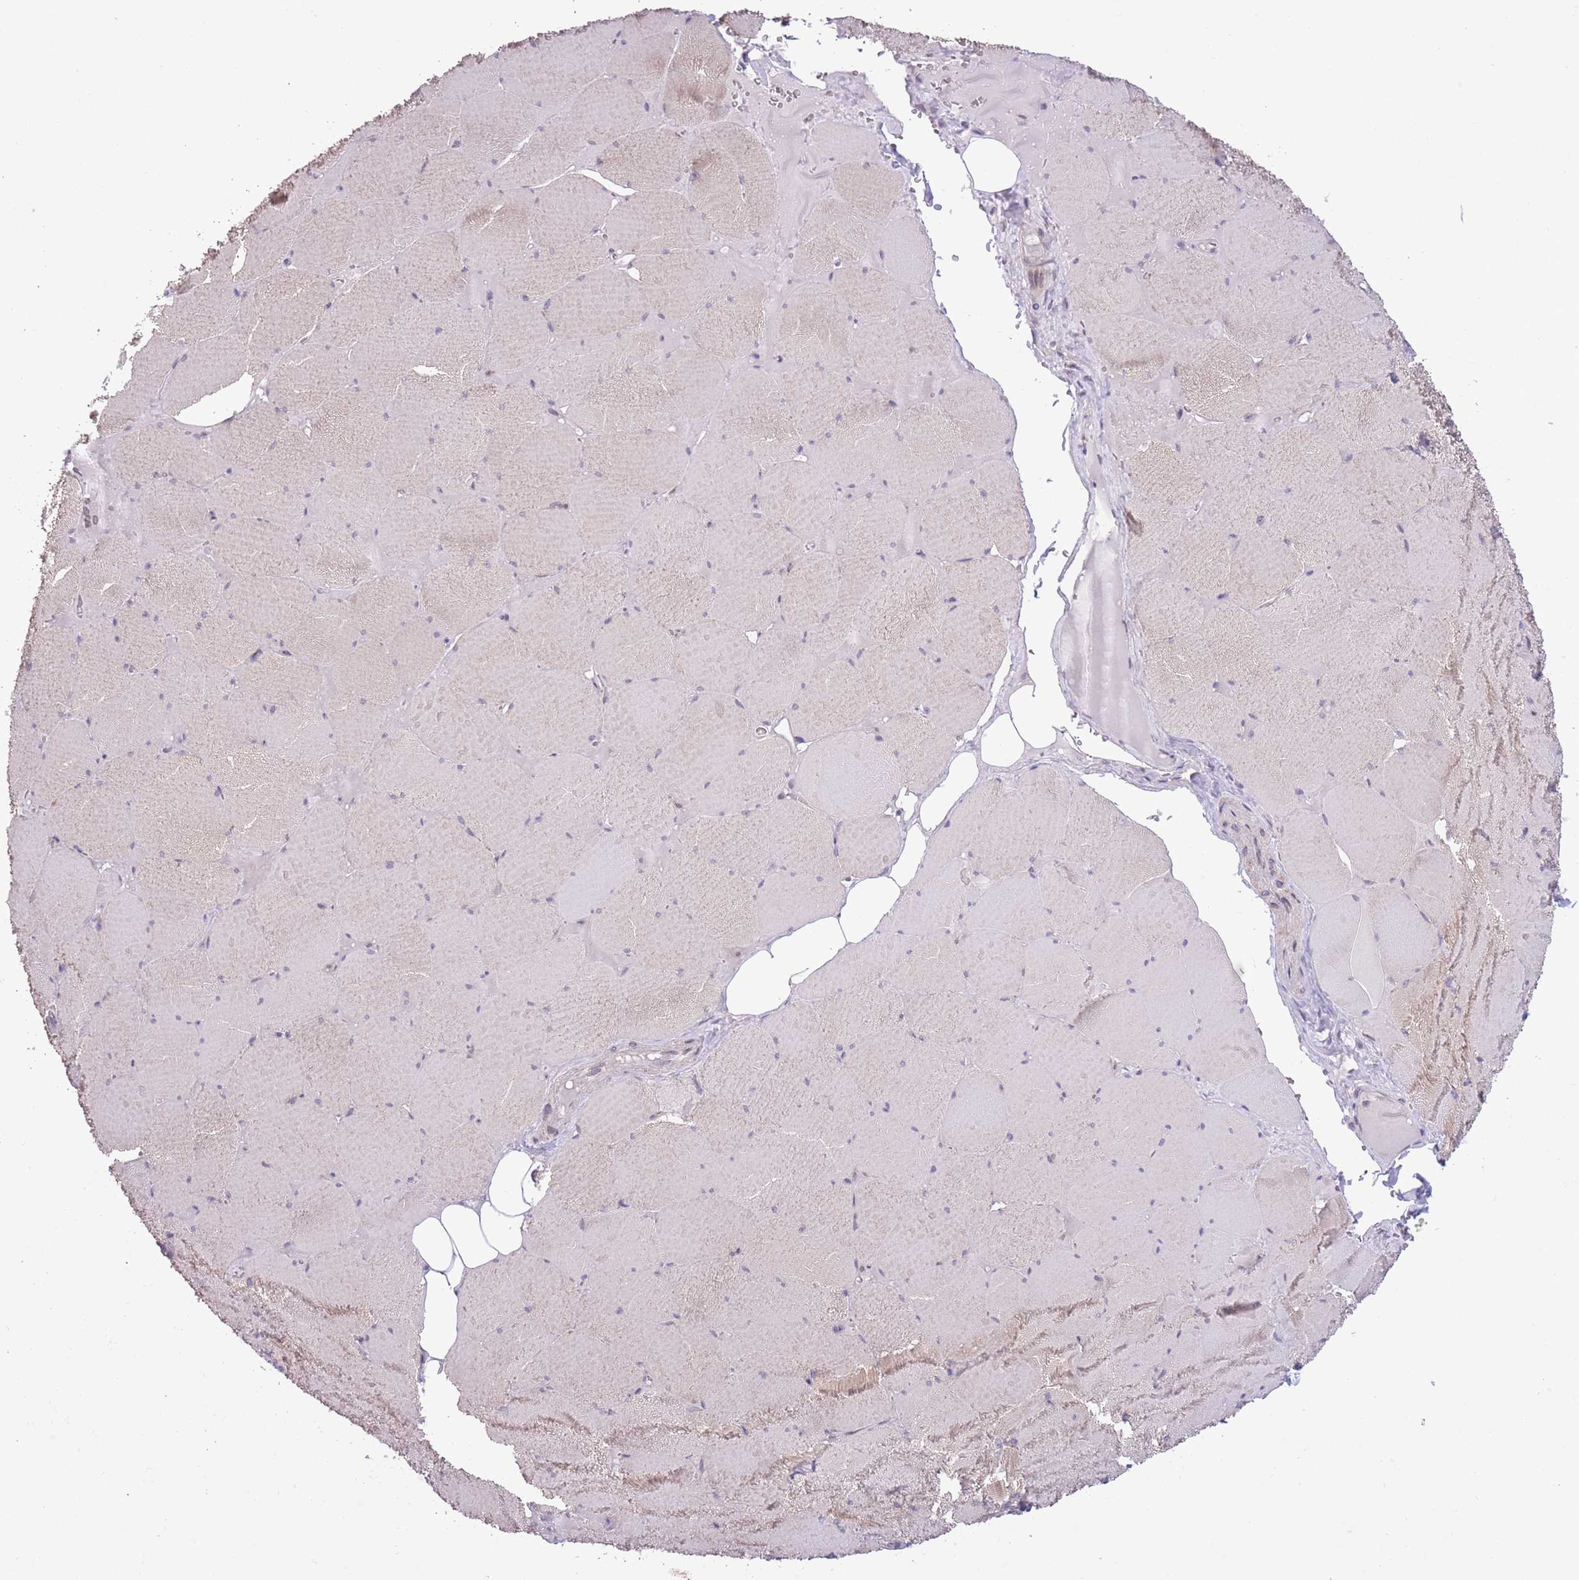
{"staining": {"intensity": "weak", "quantity": "25%-75%", "location": "cytoplasmic/membranous"}, "tissue": "skeletal muscle", "cell_type": "Myocytes", "image_type": "normal", "snomed": [{"axis": "morphology", "description": "Normal tissue, NOS"}, {"axis": "topography", "description": "Skeletal muscle"}, {"axis": "topography", "description": "Head-Neck"}], "caption": "Immunohistochemical staining of normal human skeletal muscle displays 25%-75% levels of weak cytoplasmic/membranous protein expression in approximately 25%-75% of myocytes.", "gene": "CCND2", "patient": {"sex": "male", "age": 66}}